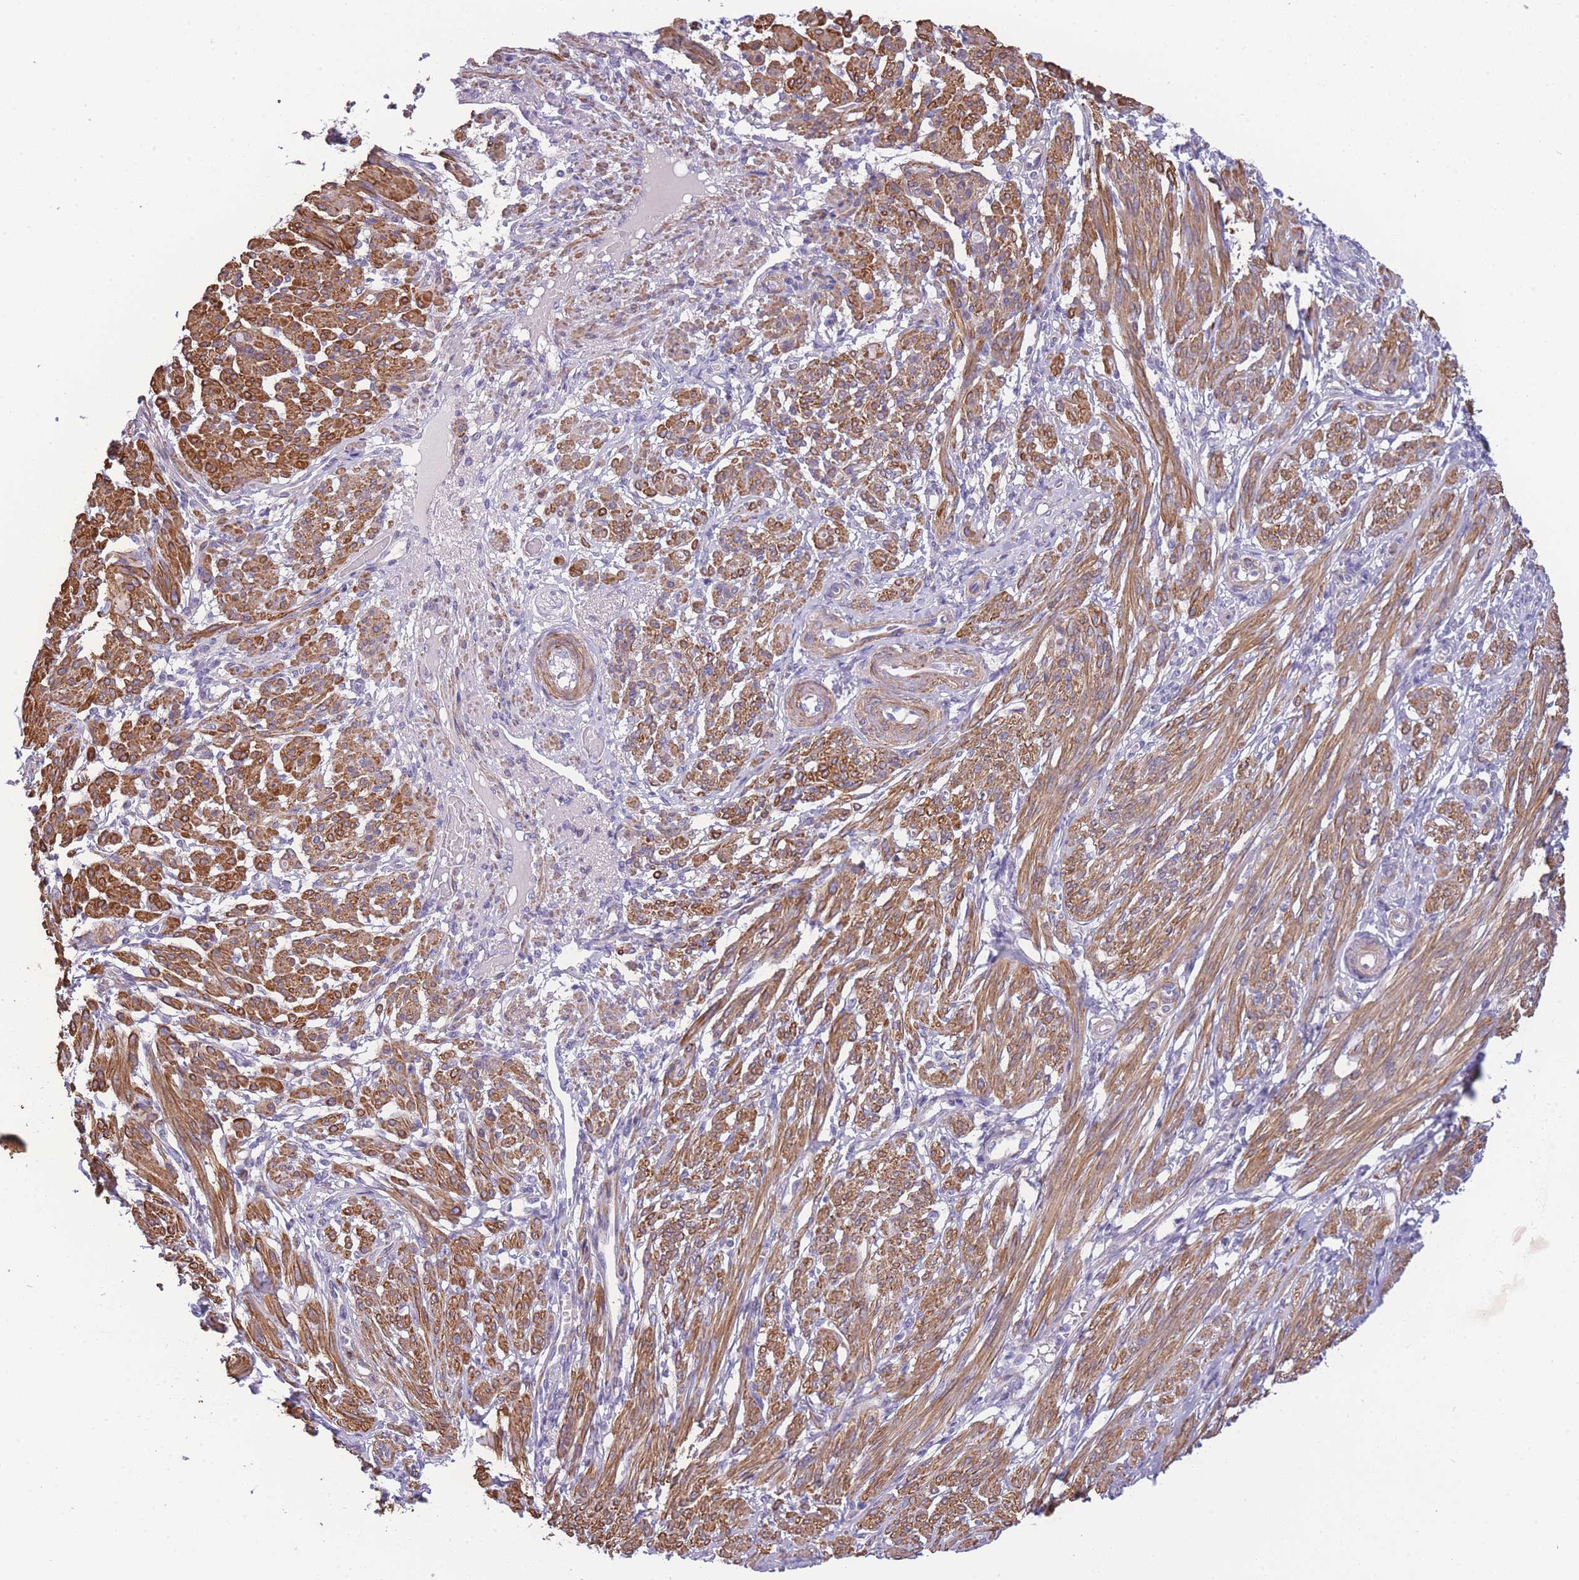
{"staining": {"intensity": "strong", "quantity": "25%-75%", "location": "cytoplasmic/membranous"}, "tissue": "smooth muscle", "cell_type": "Smooth muscle cells", "image_type": "normal", "snomed": [{"axis": "morphology", "description": "Normal tissue, NOS"}, {"axis": "topography", "description": "Smooth muscle"}], "caption": "A high-resolution photomicrograph shows immunohistochemistry staining of unremarkable smooth muscle, which reveals strong cytoplasmic/membranous expression in about 25%-75% of smooth muscle cells.", "gene": "FAM124A", "patient": {"sex": "female", "age": 39}}